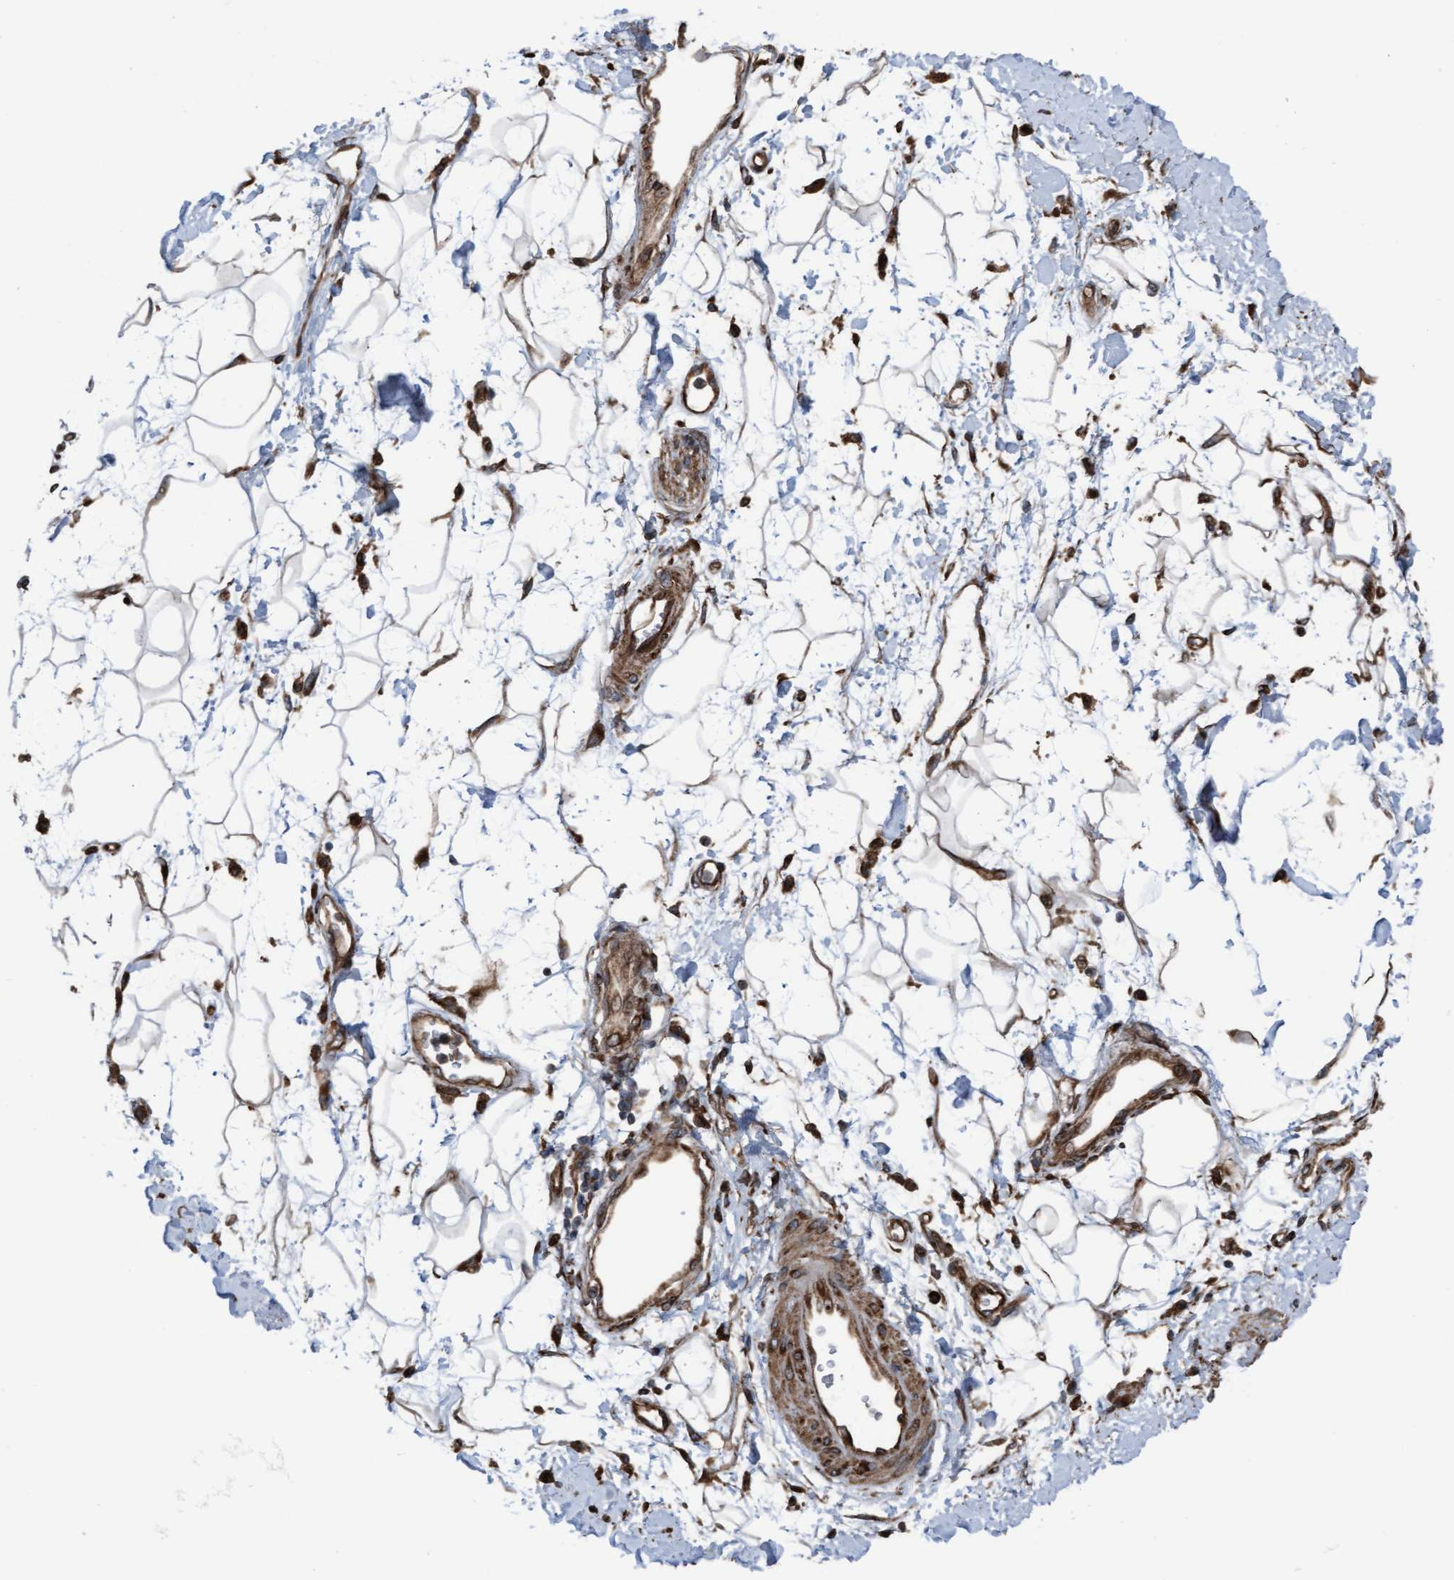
{"staining": {"intensity": "moderate", "quantity": ">75%", "location": "cytoplasmic/membranous,nuclear"}, "tissue": "adipose tissue", "cell_type": "Adipocytes", "image_type": "normal", "snomed": [{"axis": "morphology", "description": "Normal tissue, NOS"}, {"axis": "morphology", "description": "Adenocarcinoma, NOS"}, {"axis": "topography", "description": "Duodenum"}, {"axis": "topography", "description": "Peripheral nerve tissue"}], "caption": "Immunohistochemistry of benign human adipose tissue exhibits medium levels of moderate cytoplasmic/membranous,nuclear staining in approximately >75% of adipocytes. (DAB (3,3'-diaminobenzidine) = brown stain, brightfield microscopy at high magnification).", "gene": "RAP1GAP2", "patient": {"sex": "female", "age": 60}}